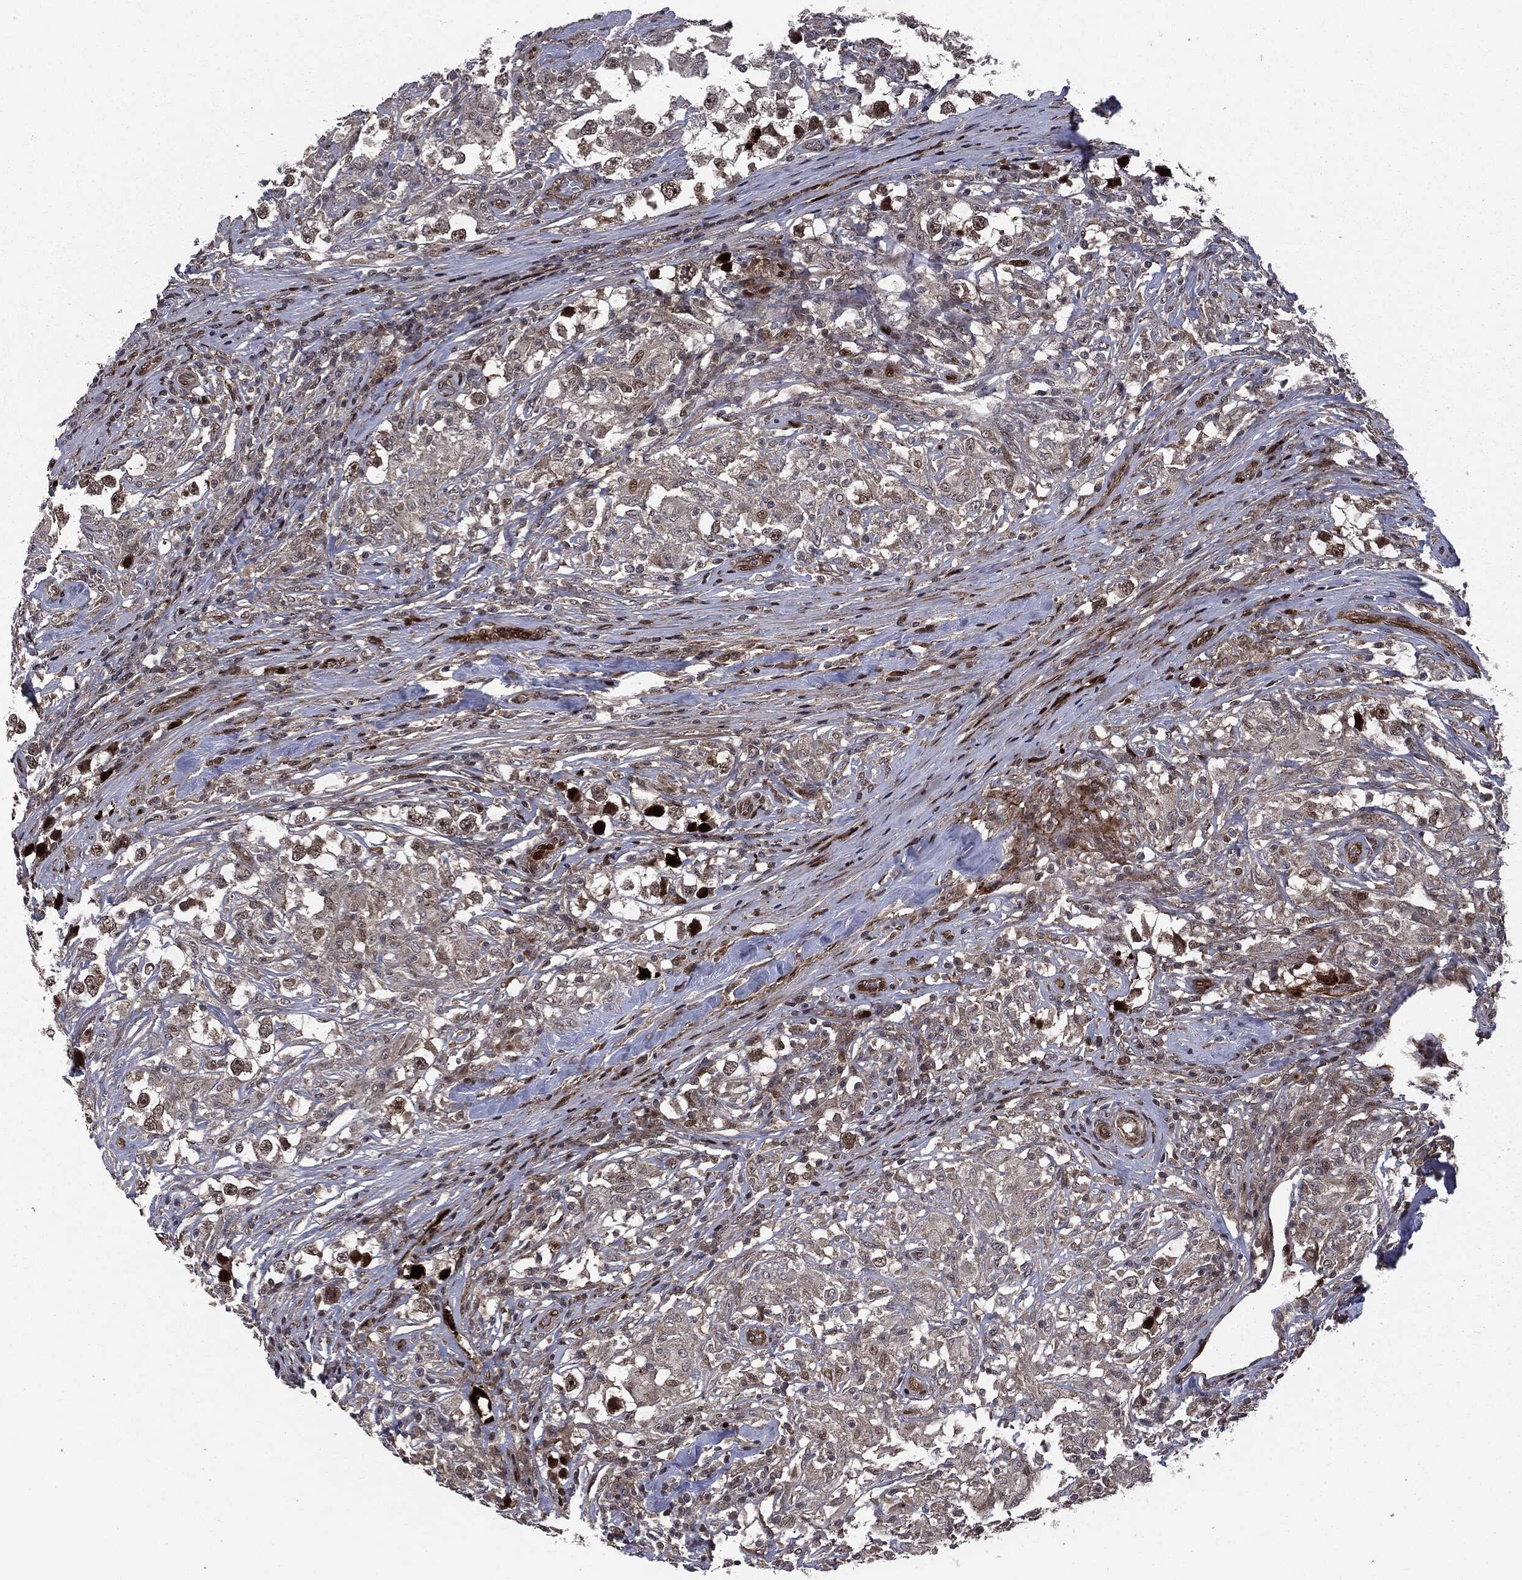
{"staining": {"intensity": "moderate", "quantity": "25%-75%", "location": "nuclear"}, "tissue": "testis cancer", "cell_type": "Tumor cells", "image_type": "cancer", "snomed": [{"axis": "morphology", "description": "Seminoma, NOS"}, {"axis": "topography", "description": "Testis"}], "caption": "High-magnification brightfield microscopy of seminoma (testis) stained with DAB (3,3'-diaminobenzidine) (brown) and counterstained with hematoxylin (blue). tumor cells exhibit moderate nuclear positivity is identified in approximately25%-75% of cells. The staining was performed using DAB (3,3'-diaminobenzidine) to visualize the protein expression in brown, while the nuclei were stained in blue with hematoxylin (Magnification: 20x).", "gene": "SMAD4", "patient": {"sex": "male", "age": 46}}